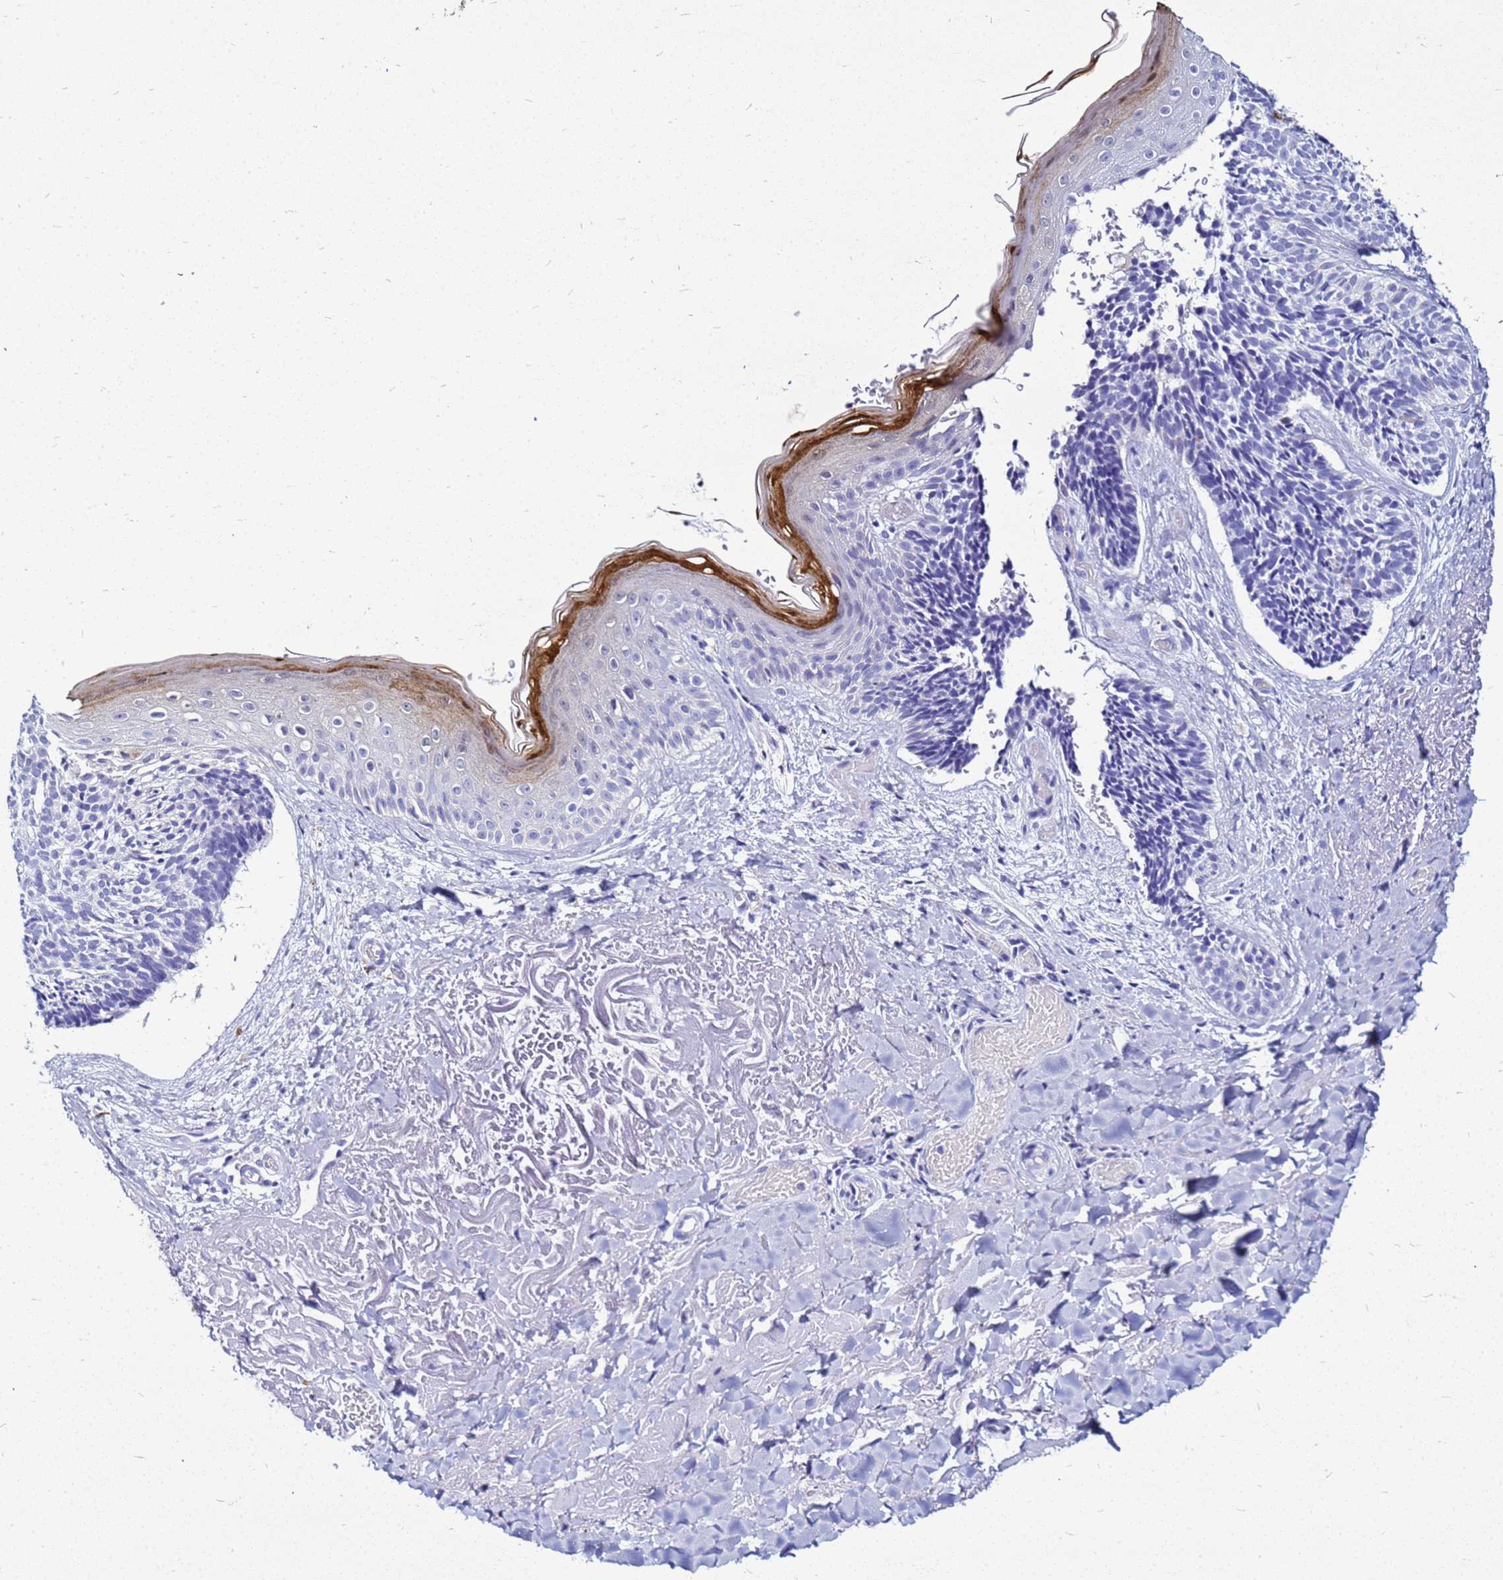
{"staining": {"intensity": "negative", "quantity": "none", "location": "none"}, "tissue": "skin cancer", "cell_type": "Tumor cells", "image_type": "cancer", "snomed": [{"axis": "morphology", "description": "Basal cell carcinoma"}, {"axis": "topography", "description": "Skin"}], "caption": "Protein analysis of skin basal cell carcinoma exhibits no significant positivity in tumor cells. Brightfield microscopy of immunohistochemistry stained with DAB (brown) and hematoxylin (blue), captured at high magnification.", "gene": "CSTA", "patient": {"sex": "male", "age": 84}}